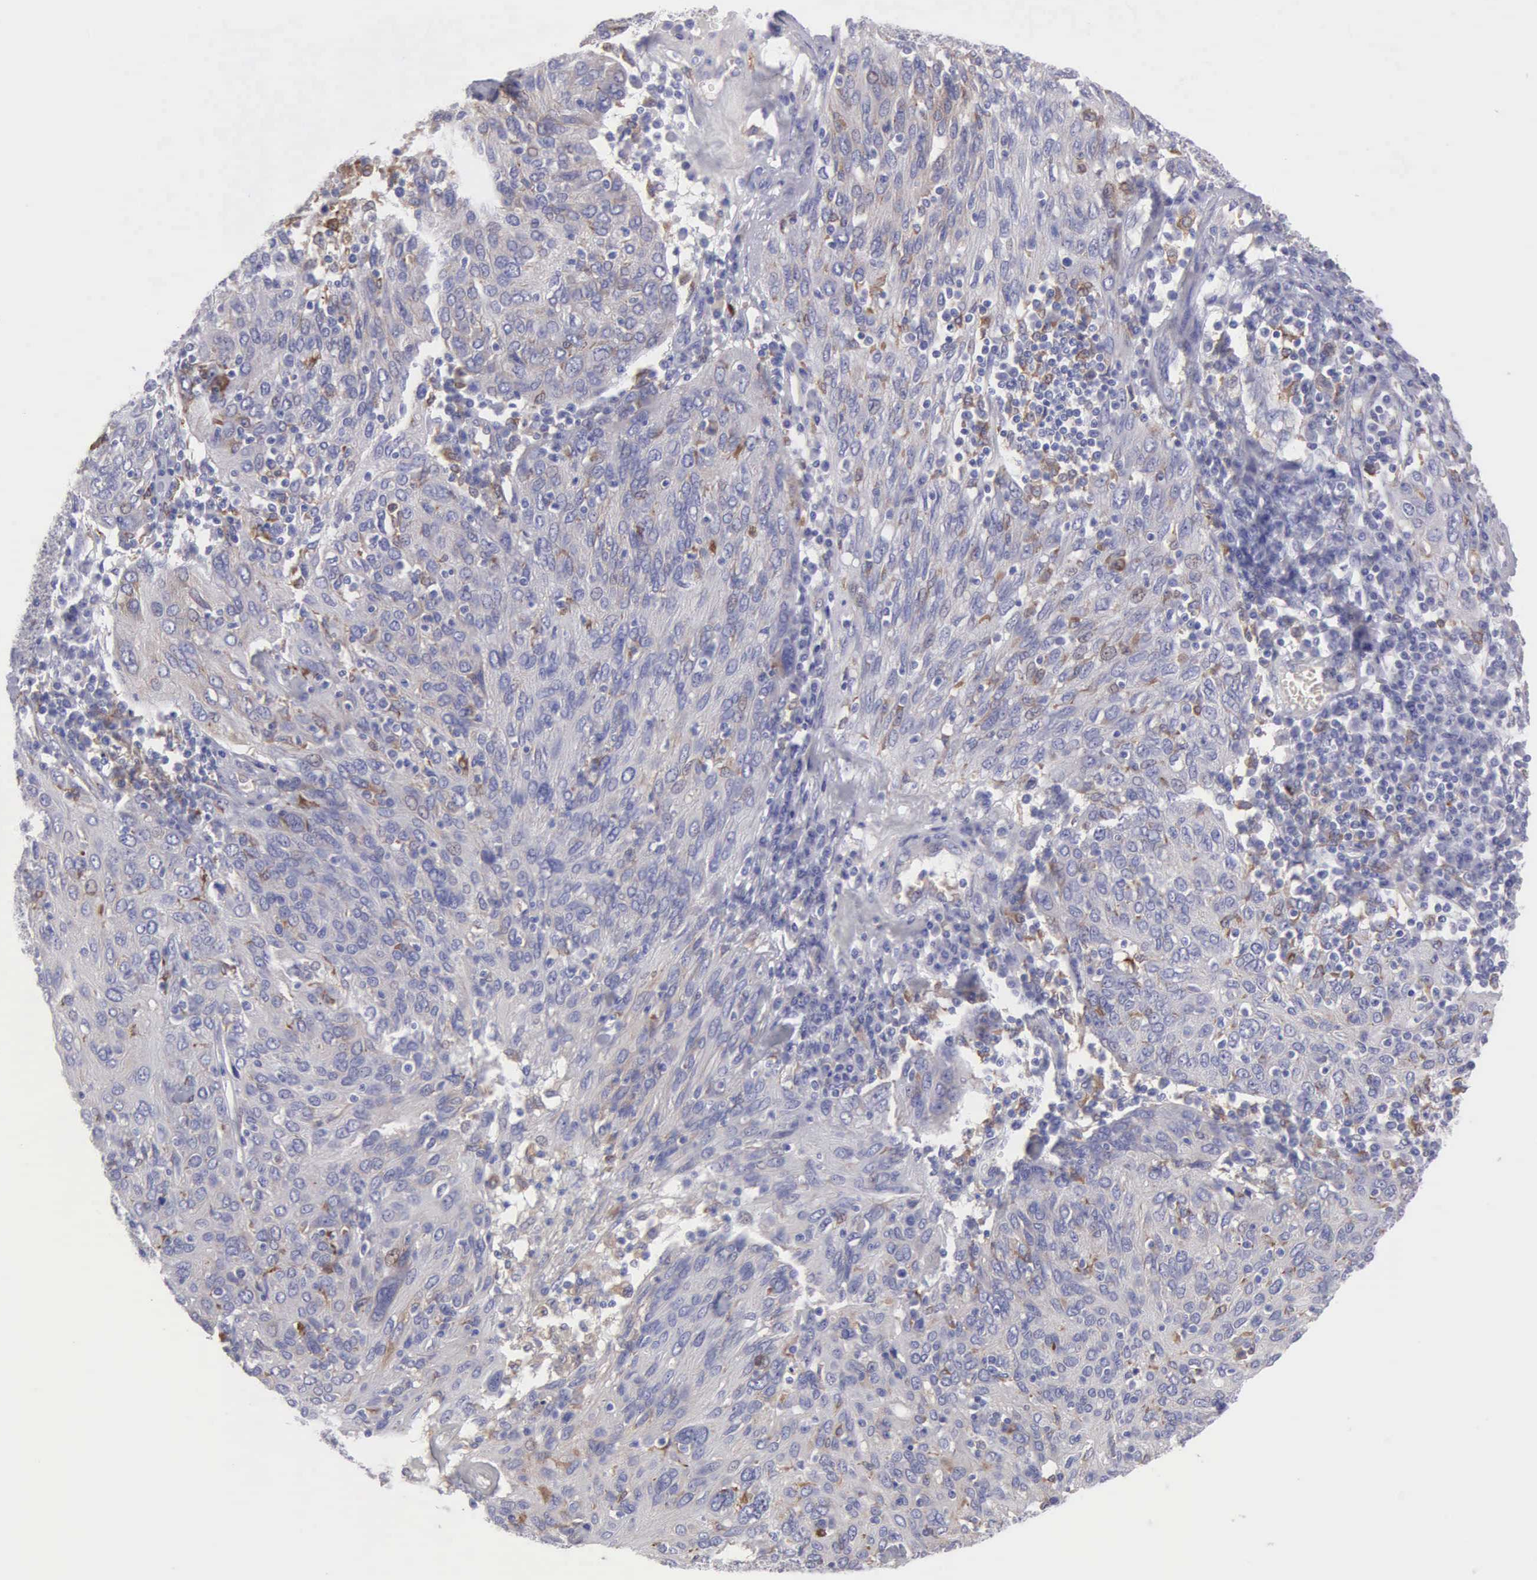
{"staining": {"intensity": "weak", "quantity": "<25%", "location": "cytoplasmic/membranous"}, "tissue": "ovarian cancer", "cell_type": "Tumor cells", "image_type": "cancer", "snomed": [{"axis": "morphology", "description": "Carcinoma, endometroid"}, {"axis": "topography", "description": "Ovary"}], "caption": "There is no significant positivity in tumor cells of endometroid carcinoma (ovarian).", "gene": "TYRP1", "patient": {"sex": "female", "age": 50}}